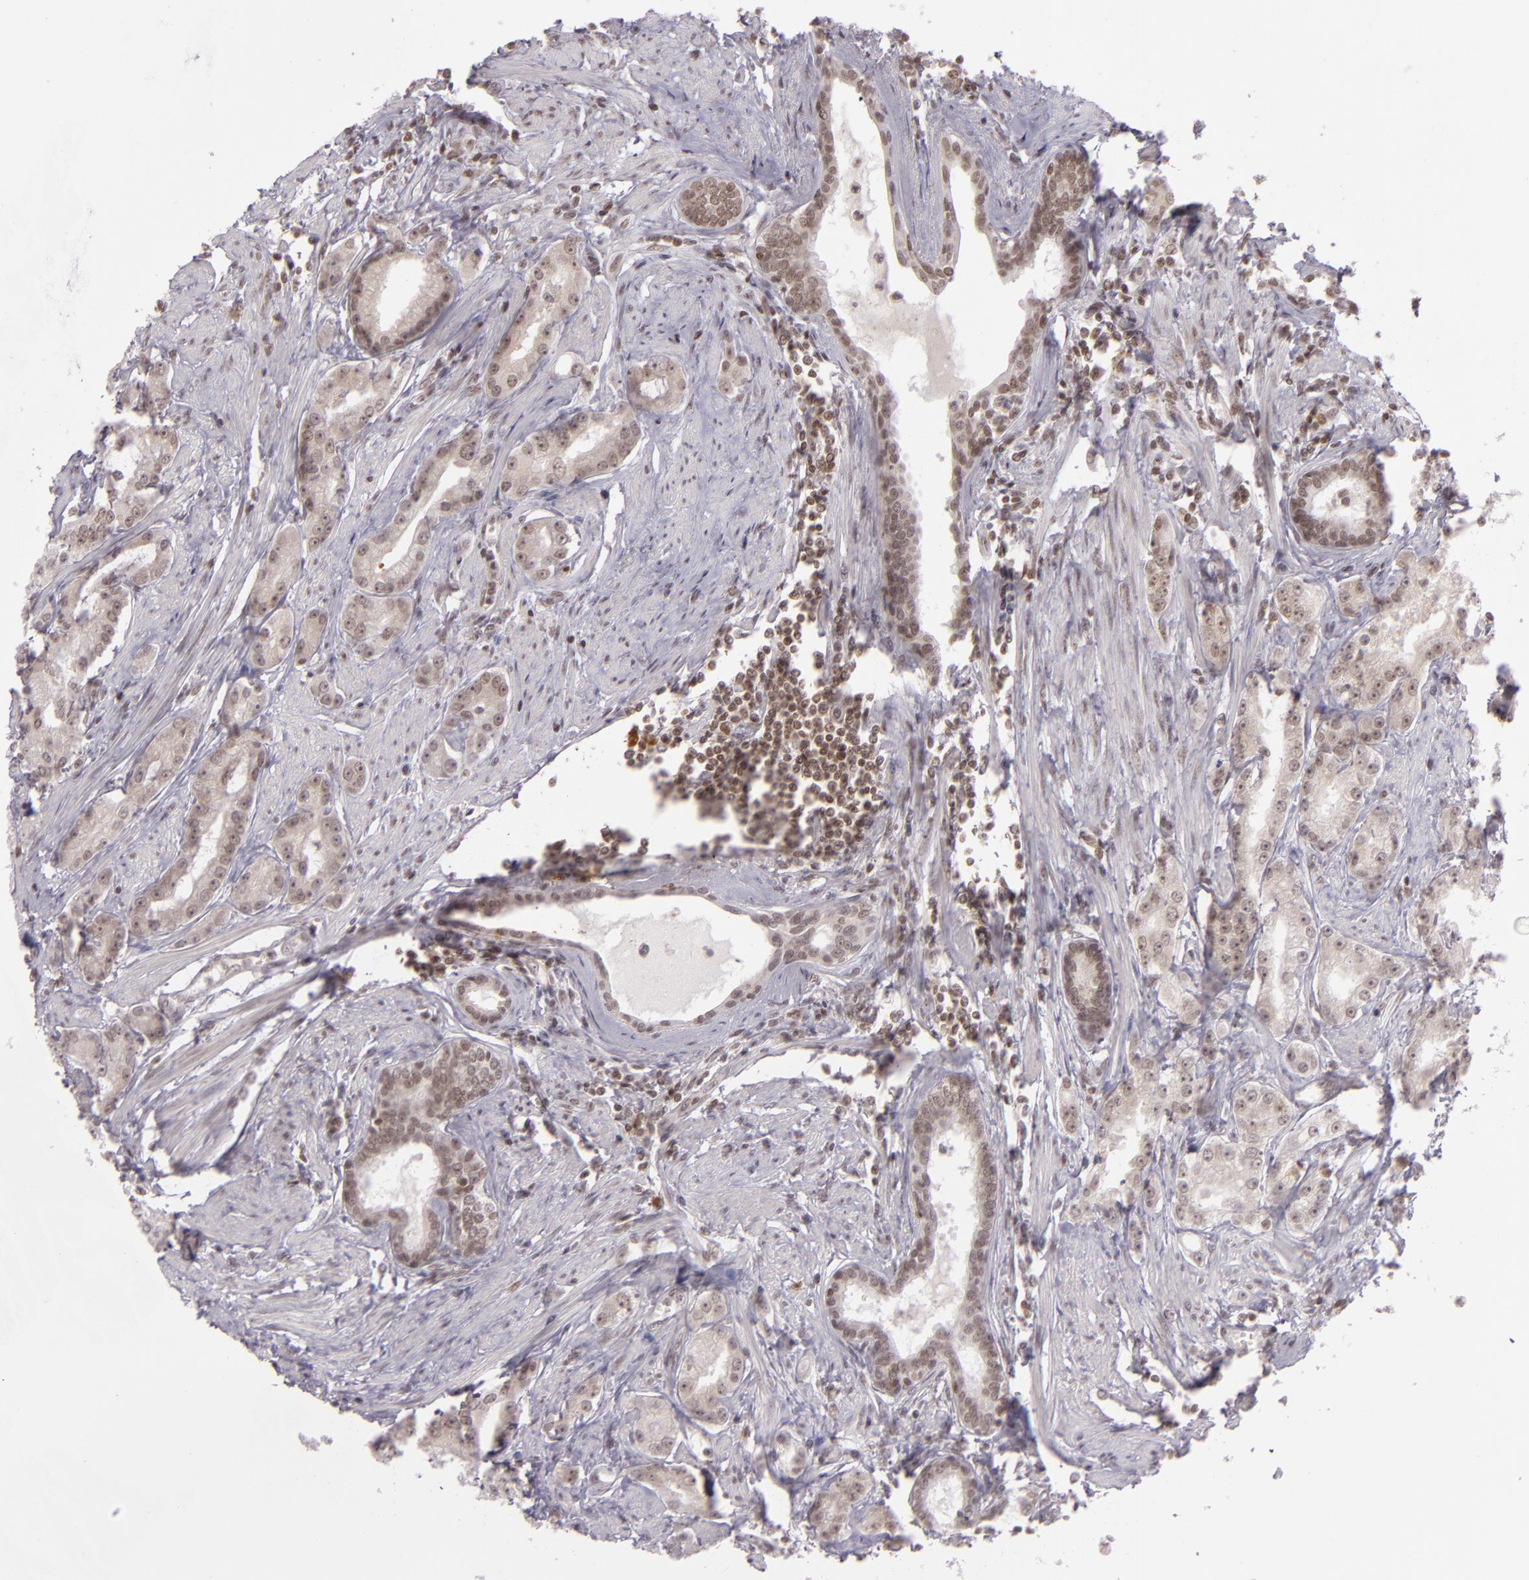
{"staining": {"intensity": "weak", "quantity": "<25%", "location": "cytoplasmic/membranous,nuclear"}, "tissue": "prostate cancer", "cell_type": "Tumor cells", "image_type": "cancer", "snomed": [{"axis": "morphology", "description": "Adenocarcinoma, Medium grade"}, {"axis": "topography", "description": "Prostate"}], "caption": "DAB immunohistochemical staining of prostate cancer shows no significant expression in tumor cells.", "gene": "ZFX", "patient": {"sex": "male", "age": 72}}